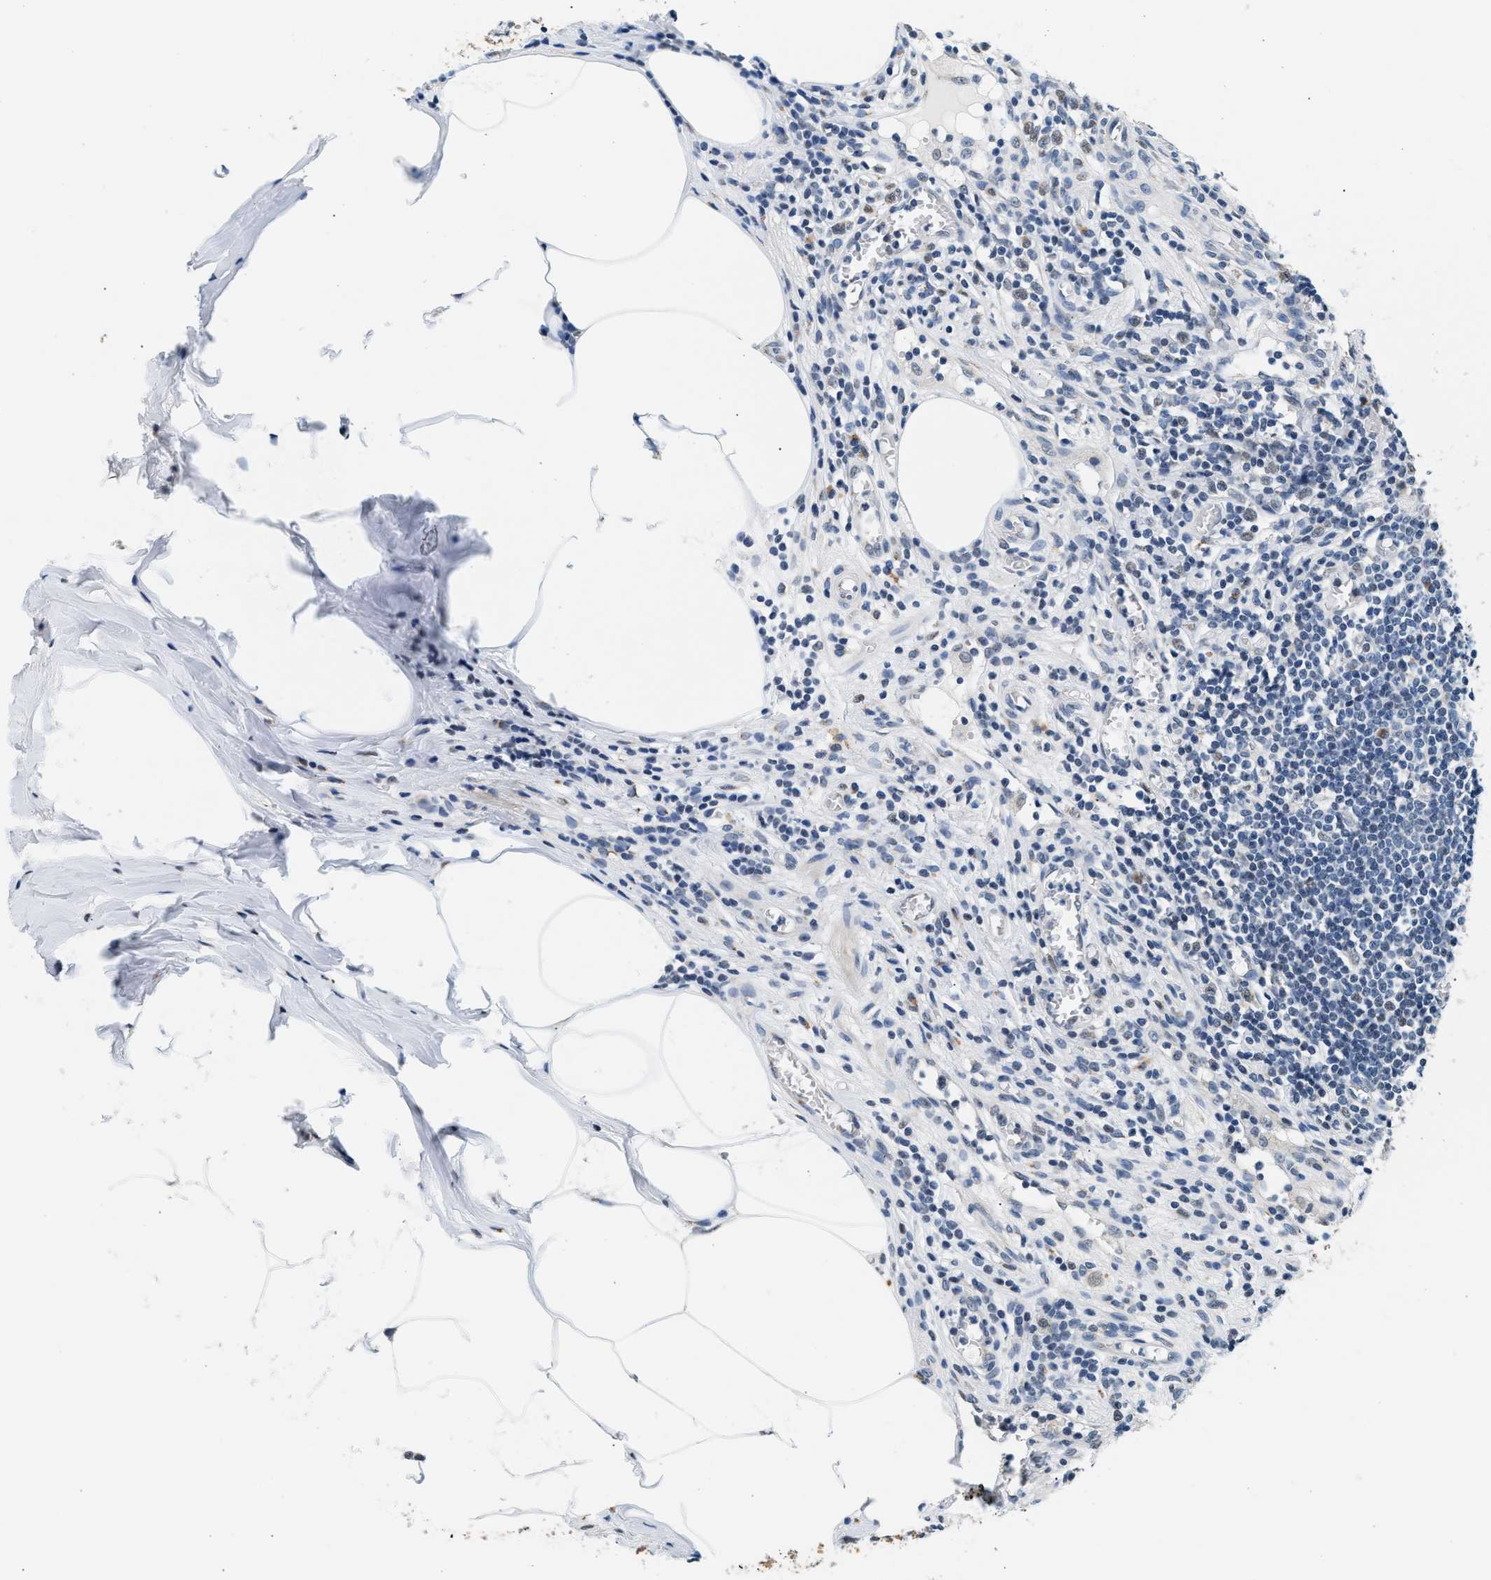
{"staining": {"intensity": "negative", "quantity": "none", "location": "none"}, "tissue": "appendix", "cell_type": "Glandular cells", "image_type": "normal", "snomed": [{"axis": "morphology", "description": "Normal tissue, NOS"}, {"axis": "morphology", "description": "Inflammation, NOS"}, {"axis": "topography", "description": "Appendix"}], "caption": "This is a micrograph of IHC staining of benign appendix, which shows no positivity in glandular cells.", "gene": "KCNMB2", "patient": {"sex": "male", "age": 46}}